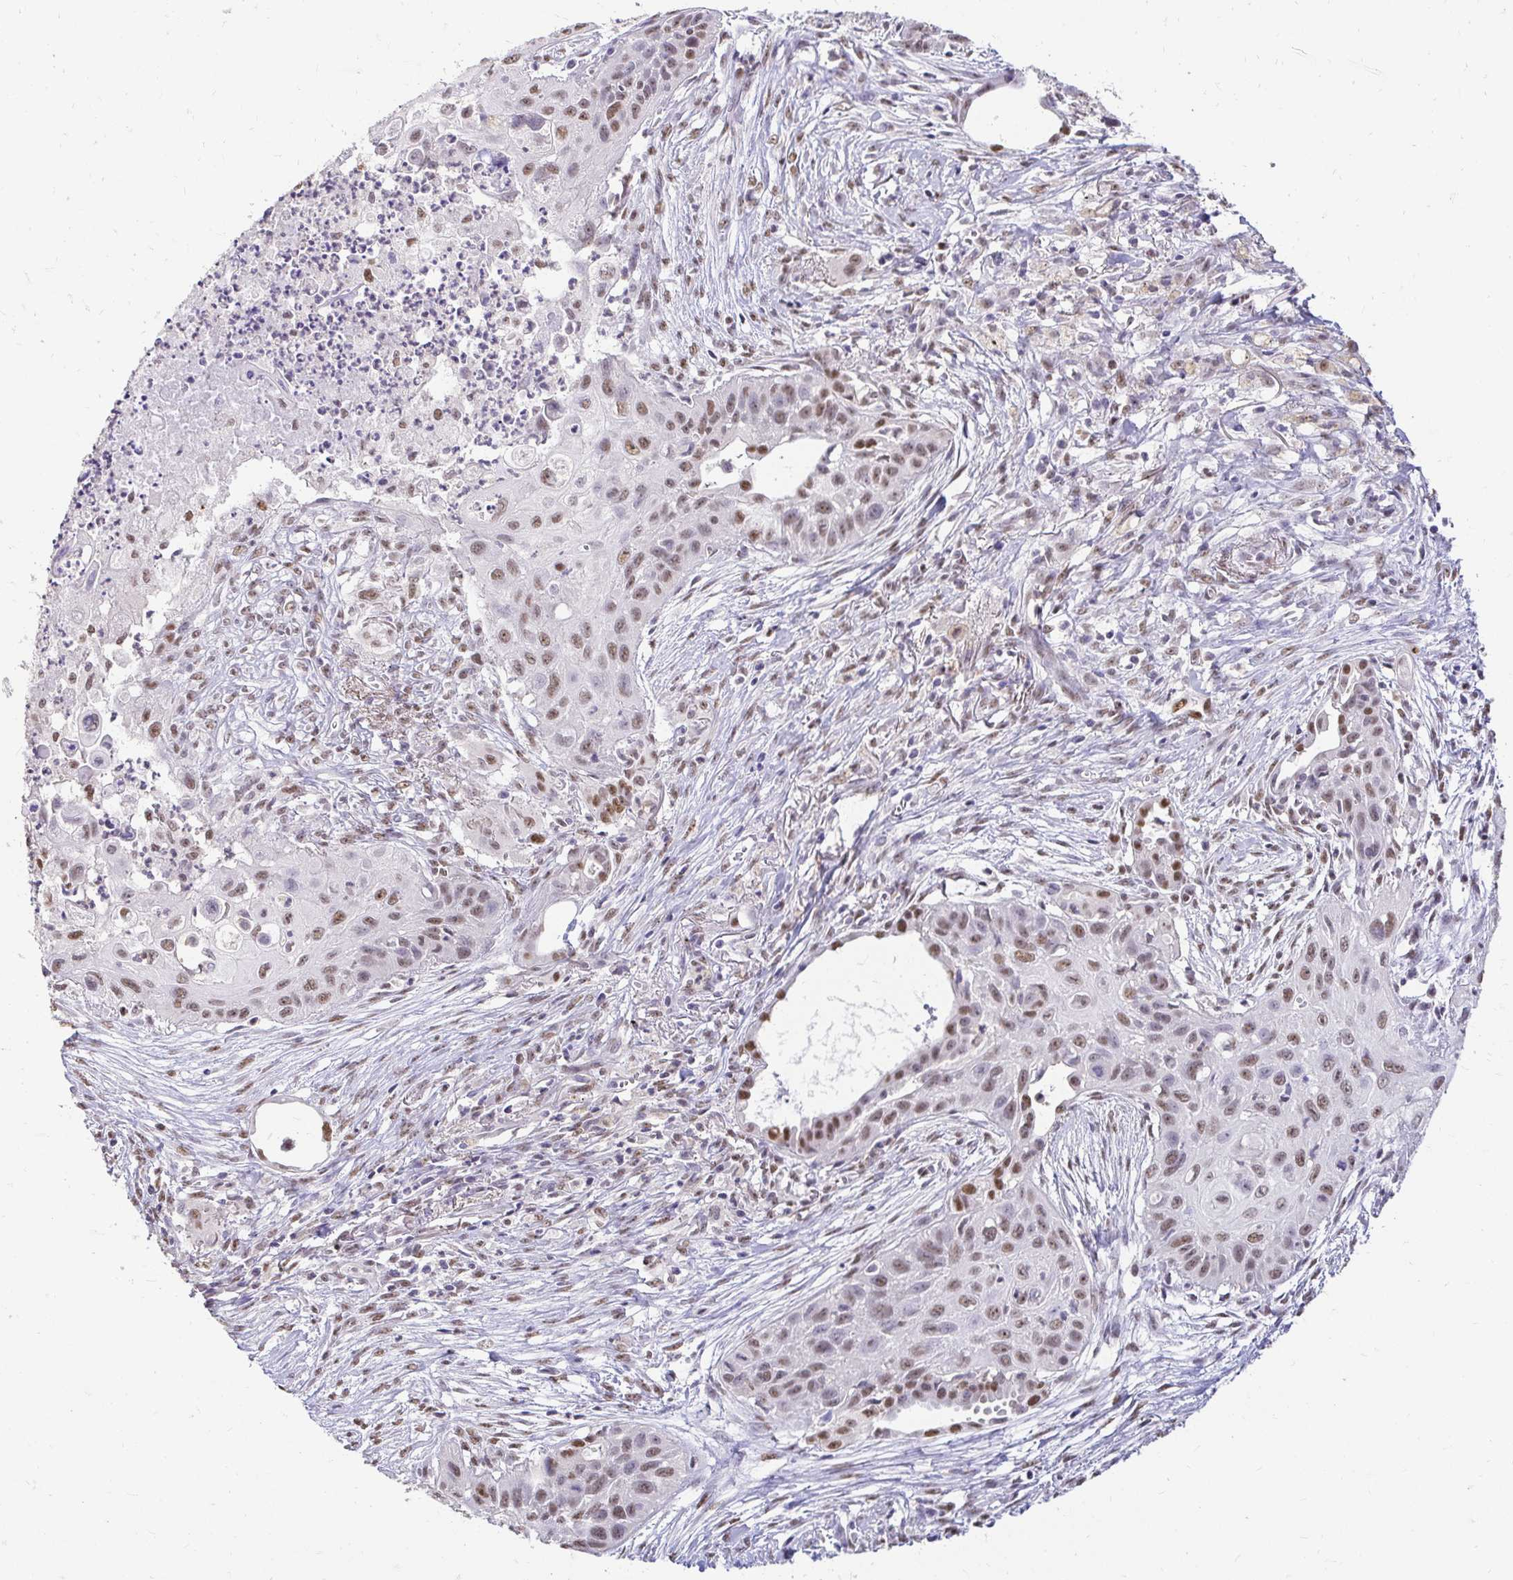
{"staining": {"intensity": "moderate", "quantity": "25%-75%", "location": "nuclear"}, "tissue": "lung cancer", "cell_type": "Tumor cells", "image_type": "cancer", "snomed": [{"axis": "morphology", "description": "Squamous cell carcinoma, NOS"}, {"axis": "topography", "description": "Lung"}], "caption": "Lung cancer (squamous cell carcinoma) stained with immunohistochemistry (IHC) exhibits moderate nuclear staining in approximately 25%-75% of tumor cells.", "gene": "RIMS4", "patient": {"sex": "male", "age": 71}}